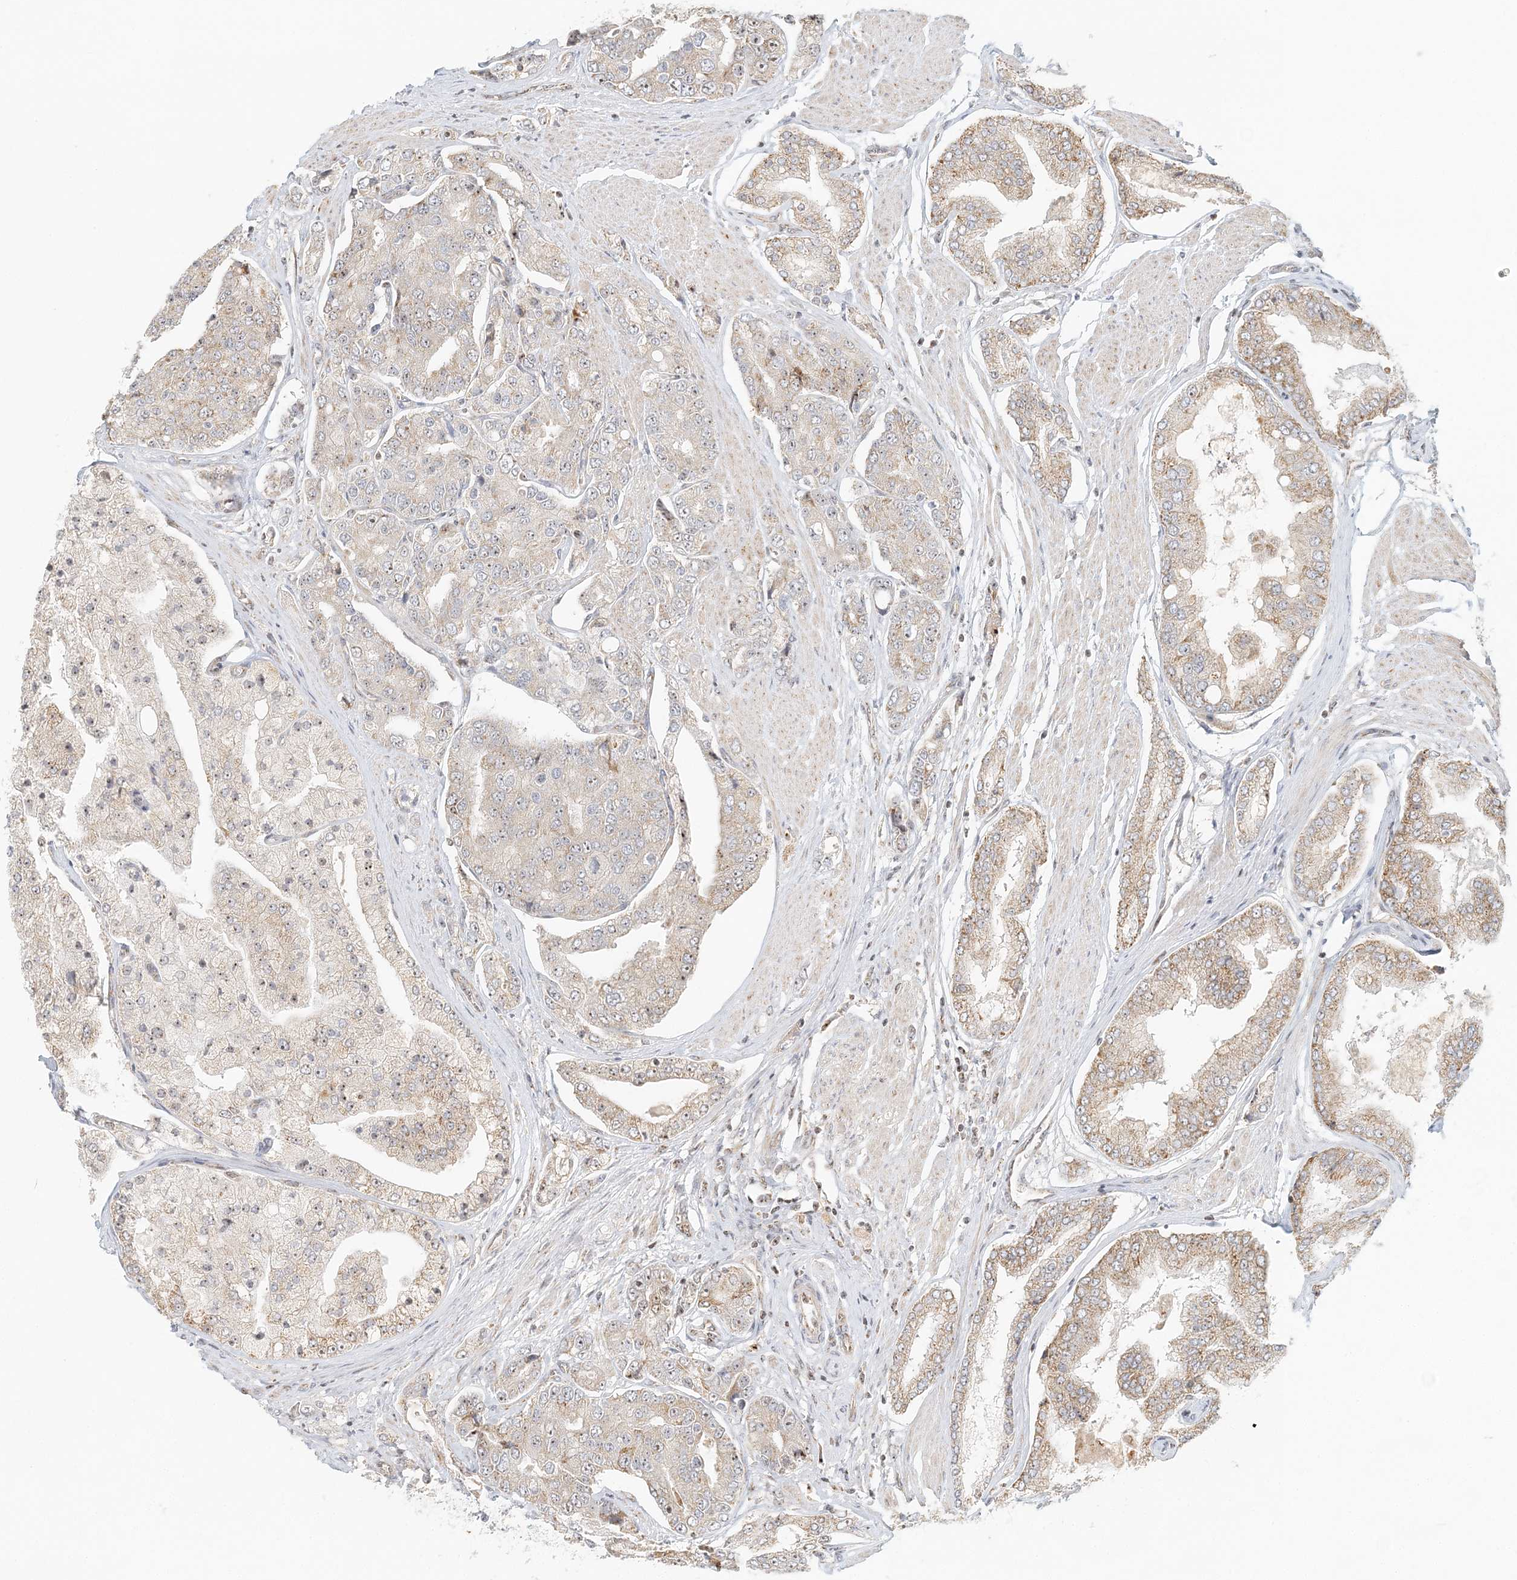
{"staining": {"intensity": "moderate", "quantity": "25%-75%", "location": "nuclear"}, "tissue": "prostate cancer", "cell_type": "Tumor cells", "image_type": "cancer", "snomed": [{"axis": "morphology", "description": "Adenocarcinoma, High grade"}, {"axis": "topography", "description": "Prostate"}], "caption": "Human prostate cancer (high-grade adenocarcinoma) stained with a protein marker reveals moderate staining in tumor cells.", "gene": "UBE2F", "patient": {"sex": "male", "age": 50}}